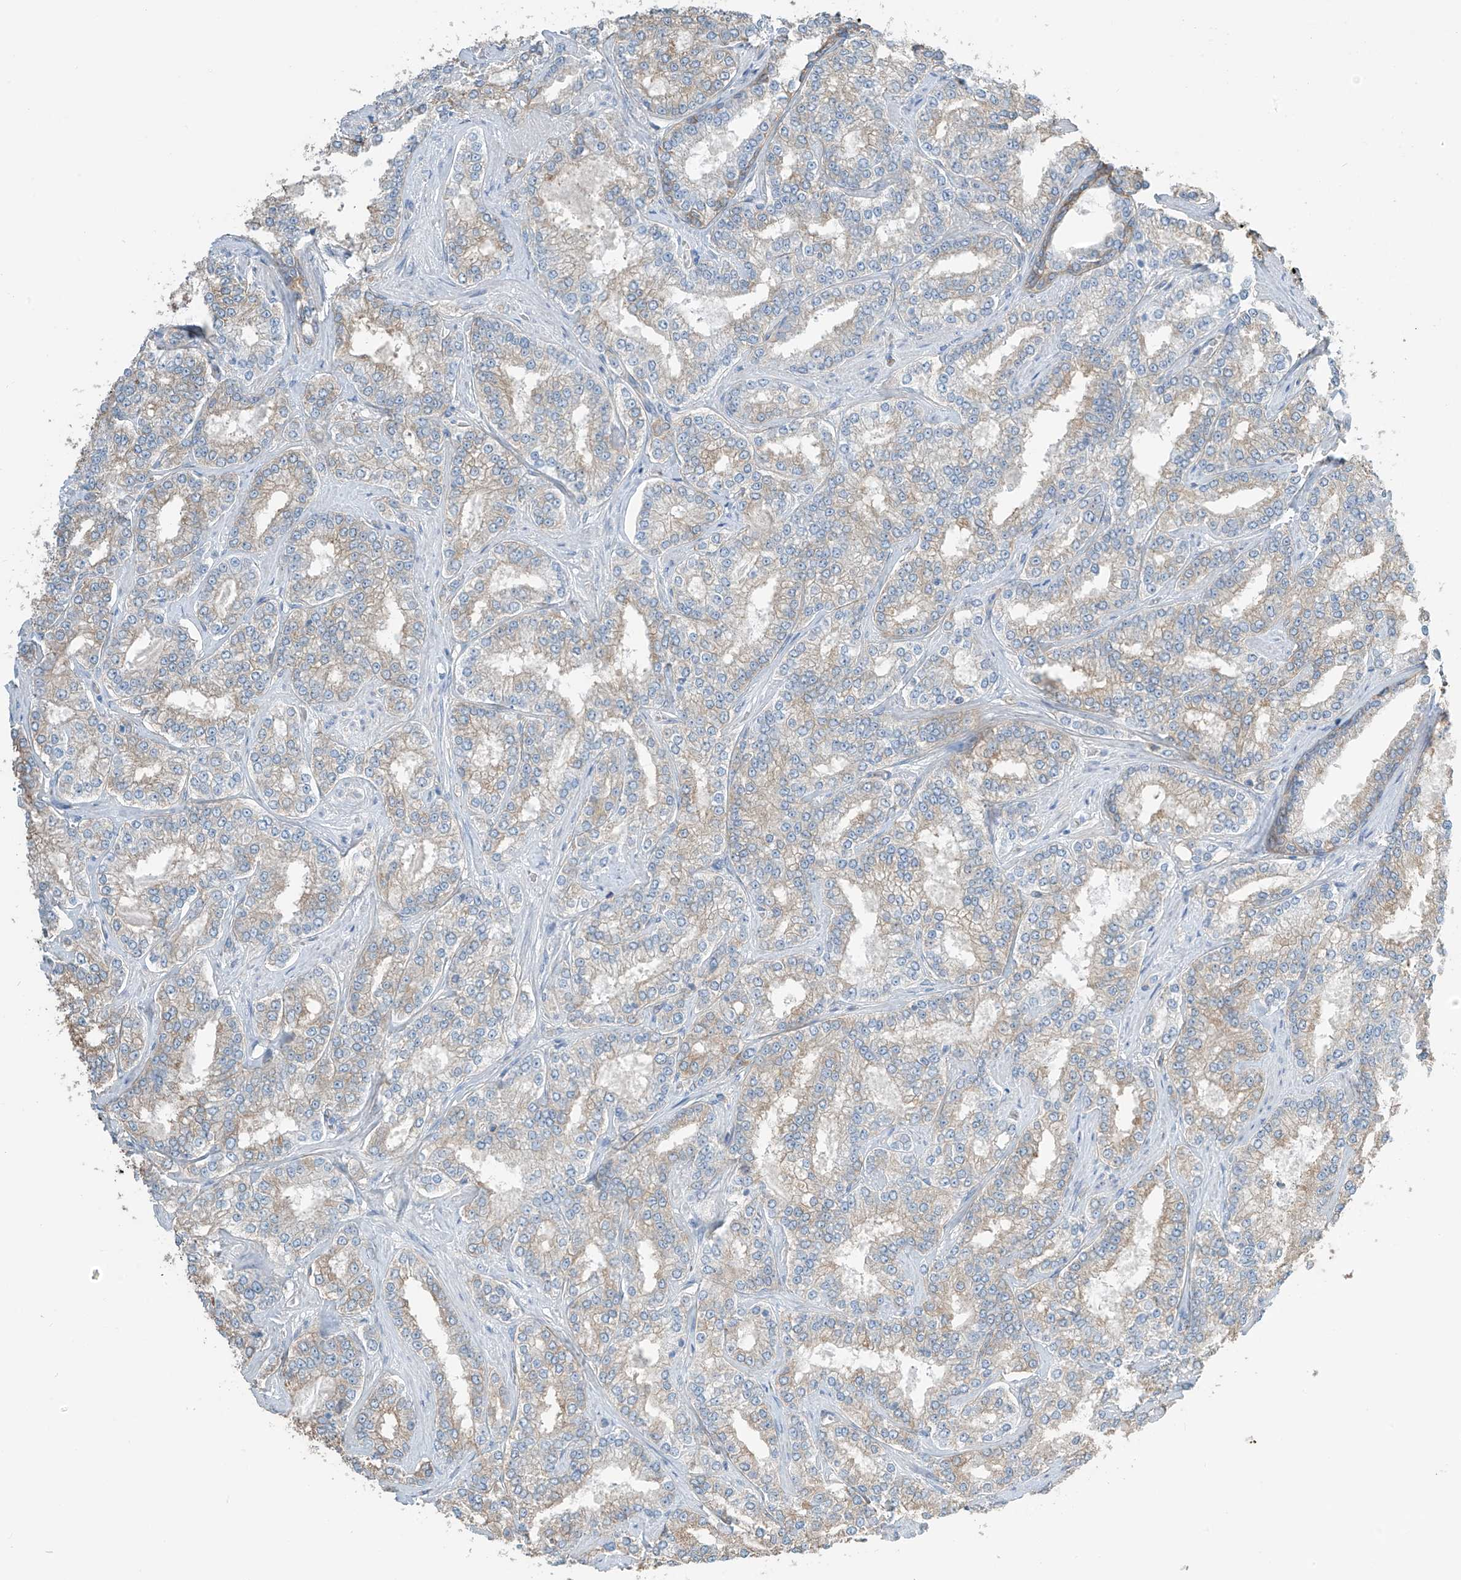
{"staining": {"intensity": "weak", "quantity": "<25%", "location": "cytoplasmic/membranous"}, "tissue": "prostate cancer", "cell_type": "Tumor cells", "image_type": "cancer", "snomed": [{"axis": "morphology", "description": "Normal tissue, NOS"}, {"axis": "morphology", "description": "Adenocarcinoma, High grade"}, {"axis": "topography", "description": "Prostate"}], "caption": "Immunohistochemistry (IHC) of human high-grade adenocarcinoma (prostate) exhibits no positivity in tumor cells.", "gene": "ZNF846", "patient": {"sex": "male", "age": 83}}